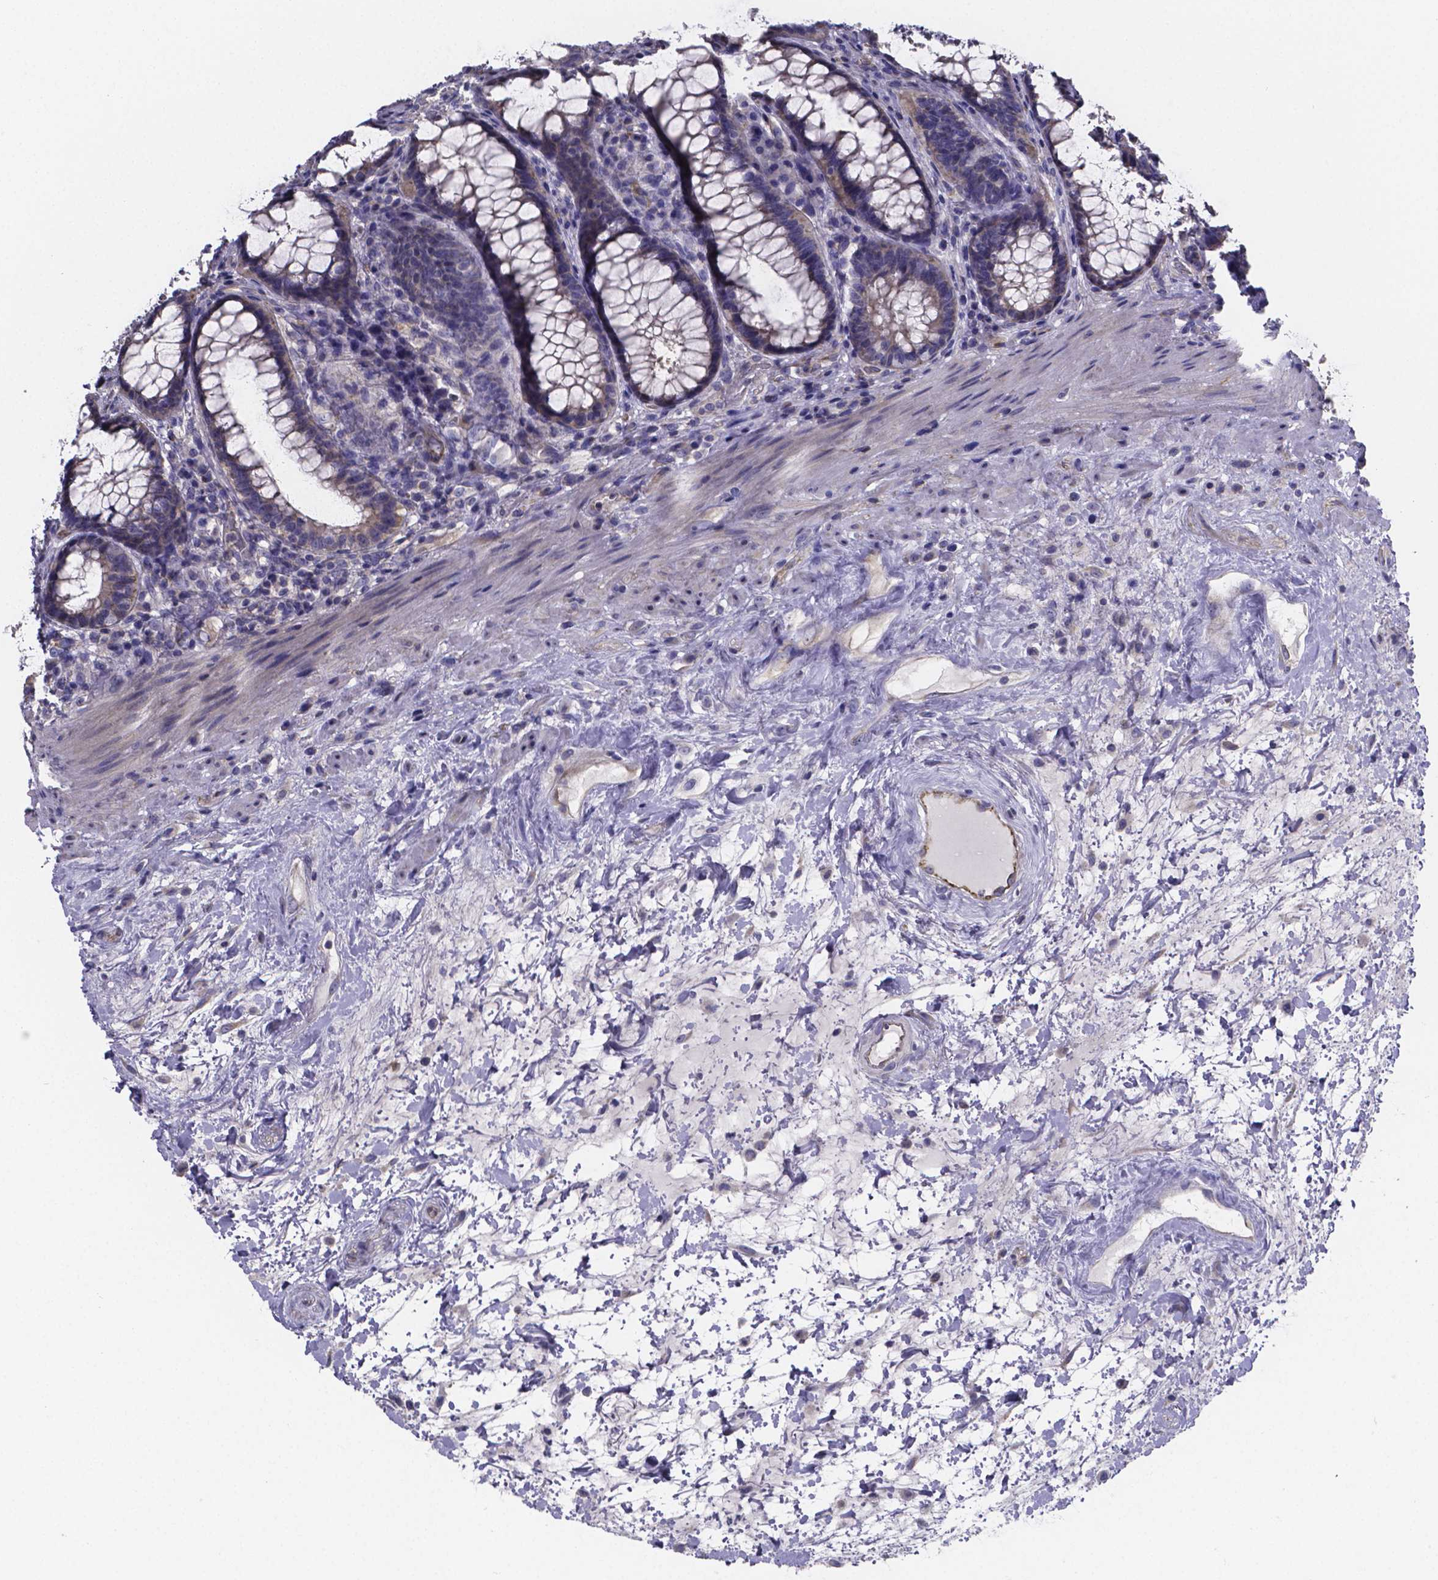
{"staining": {"intensity": "negative", "quantity": "none", "location": "none"}, "tissue": "rectum", "cell_type": "Glandular cells", "image_type": "normal", "snomed": [{"axis": "morphology", "description": "Normal tissue, NOS"}, {"axis": "topography", "description": "Rectum"}], "caption": "There is no significant positivity in glandular cells of rectum. (Stains: DAB (3,3'-diaminobenzidine) immunohistochemistry with hematoxylin counter stain, Microscopy: brightfield microscopy at high magnification).", "gene": "SFRP4", "patient": {"sex": "male", "age": 72}}